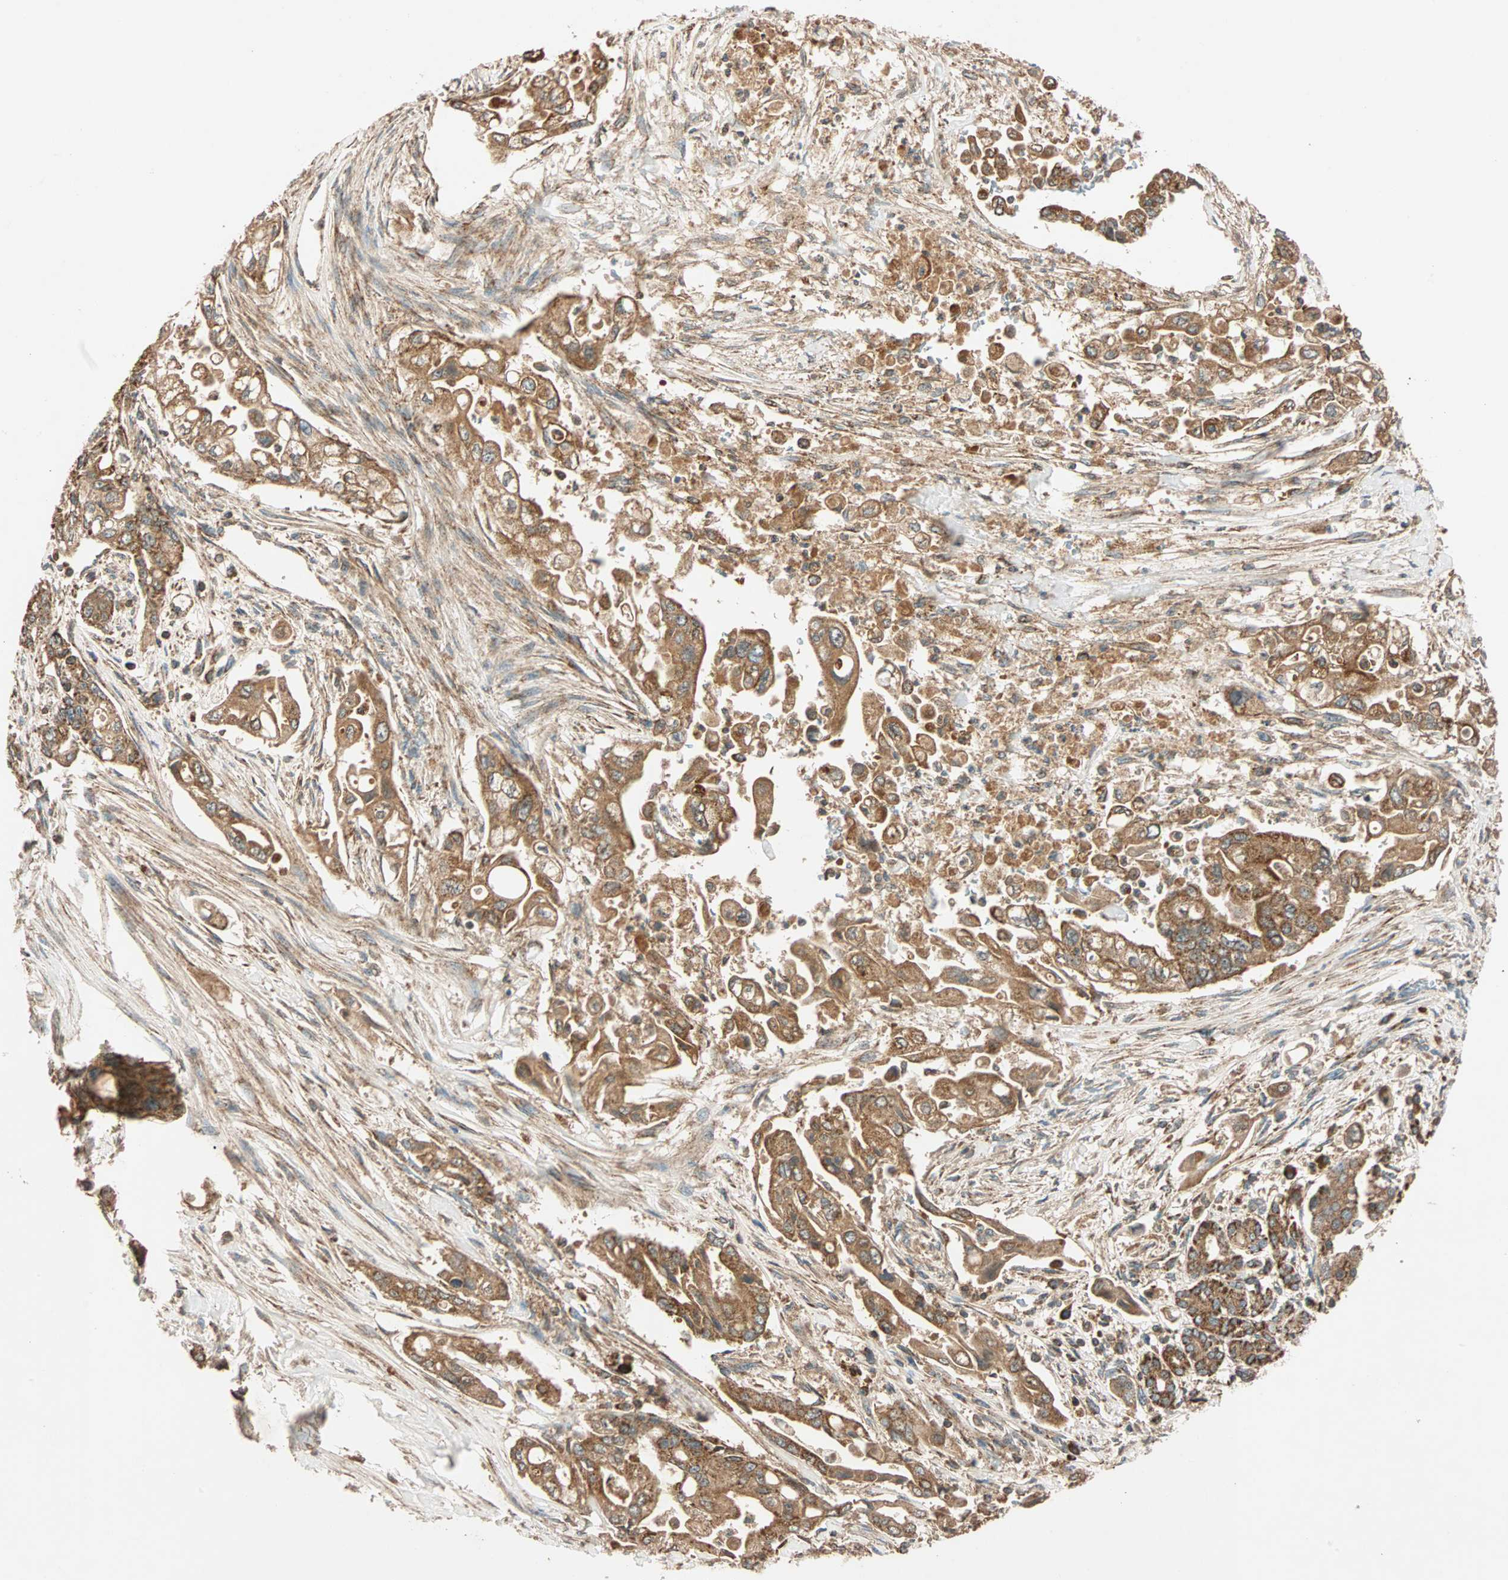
{"staining": {"intensity": "moderate", "quantity": ">75%", "location": "cytoplasmic/membranous"}, "tissue": "pancreatic cancer", "cell_type": "Tumor cells", "image_type": "cancer", "snomed": [{"axis": "morphology", "description": "Normal tissue, NOS"}, {"axis": "topography", "description": "Pancreas"}], "caption": "IHC photomicrograph of human pancreatic cancer stained for a protein (brown), which displays medium levels of moderate cytoplasmic/membranous staining in approximately >75% of tumor cells.", "gene": "MAPK1", "patient": {"sex": "male", "age": 42}}